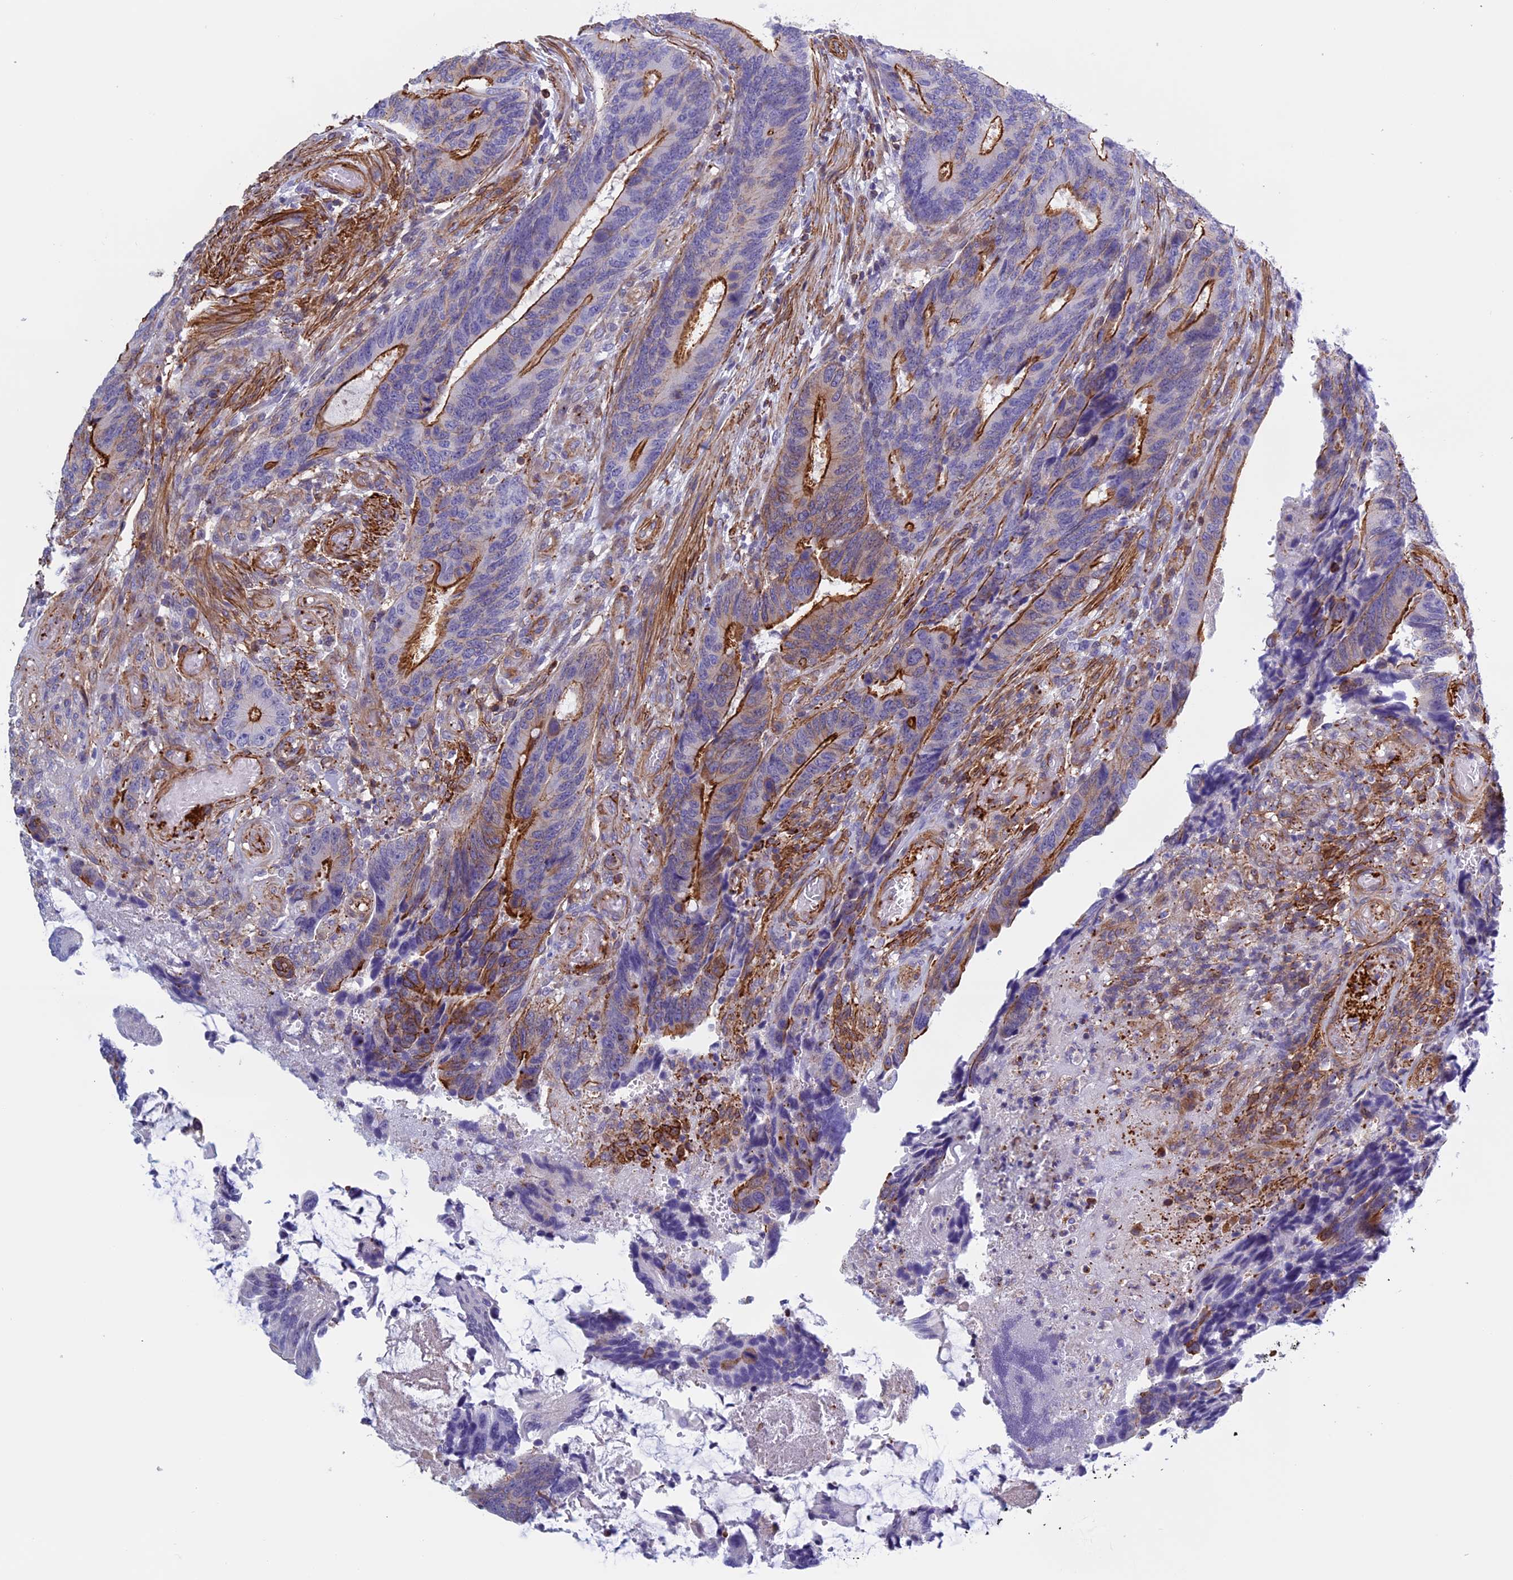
{"staining": {"intensity": "strong", "quantity": "25%-75%", "location": "cytoplasmic/membranous"}, "tissue": "colorectal cancer", "cell_type": "Tumor cells", "image_type": "cancer", "snomed": [{"axis": "morphology", "description": "Adenocarcinoma, NOS"}, {"axis": "topography", "description": "Colon"}], "caption": "Immunohistochemistry (IHC) of colorectal cancer exhibits high levels of strong cytoplasmic/membranous staining in about 25%-75% of tumor cells. (DAB = brown stain, brightfield microscopy at high magnification).", "gene": "ANGPTL2", "patient": {"sex": "male", "age": 87}}